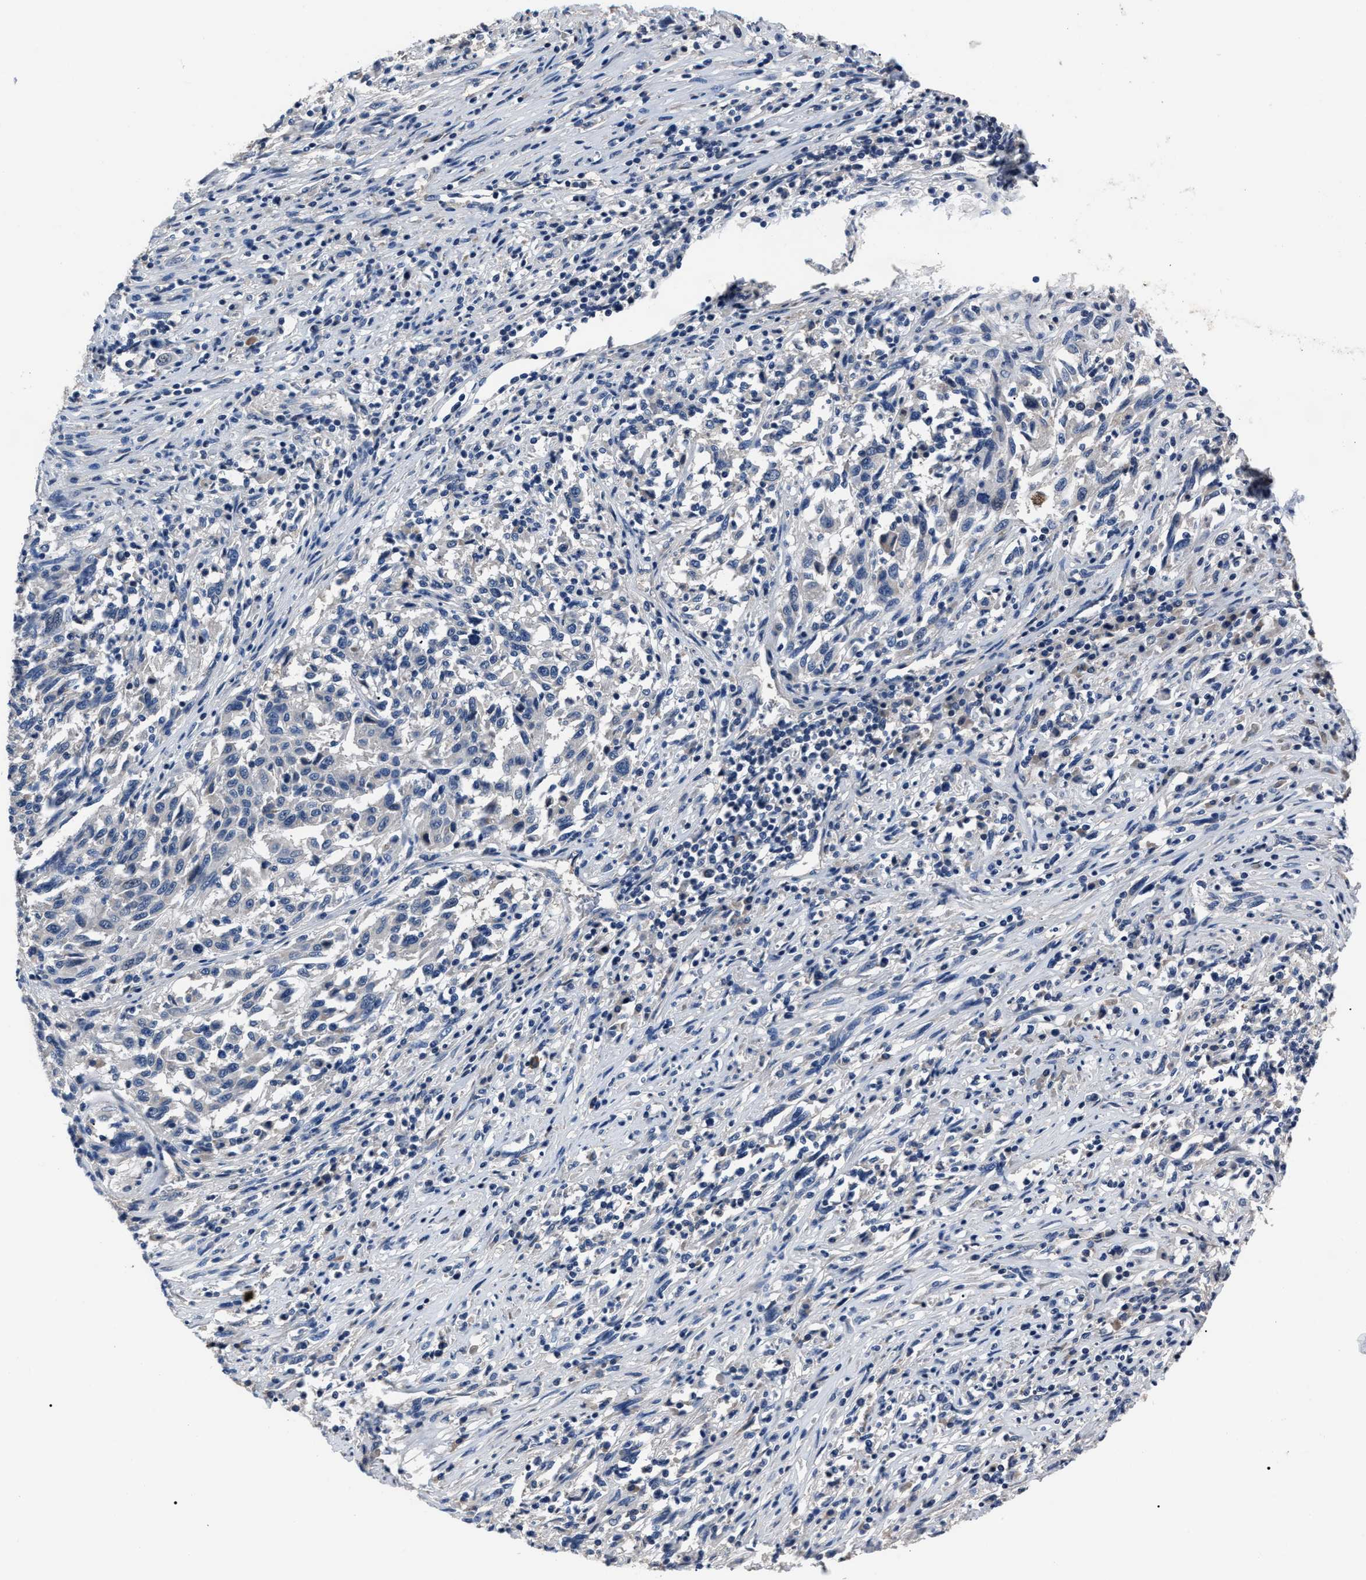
{"staining": {"intensity": "negative", "quantity": "none", "location": "none"}, "tissue": "melanoma", "cell_type": "Tumor cells", "image_type": "cancer", "snomed": [{"axis": "morphology", "description": "Malignant melanoma, Metastatic site"}, {"axis": "topography", "description": "Lymph node"}], "caption": "A histopathology image of malignant melanoma (metastatic site) stained for a protein shows no brown staining in tumor cells. The staining is performed using DAB brown chromogen with nuclei counter-stained in using hematoxylin.", "gene": "LRWD1", "patient": {"sex": "male", "age": 61}}